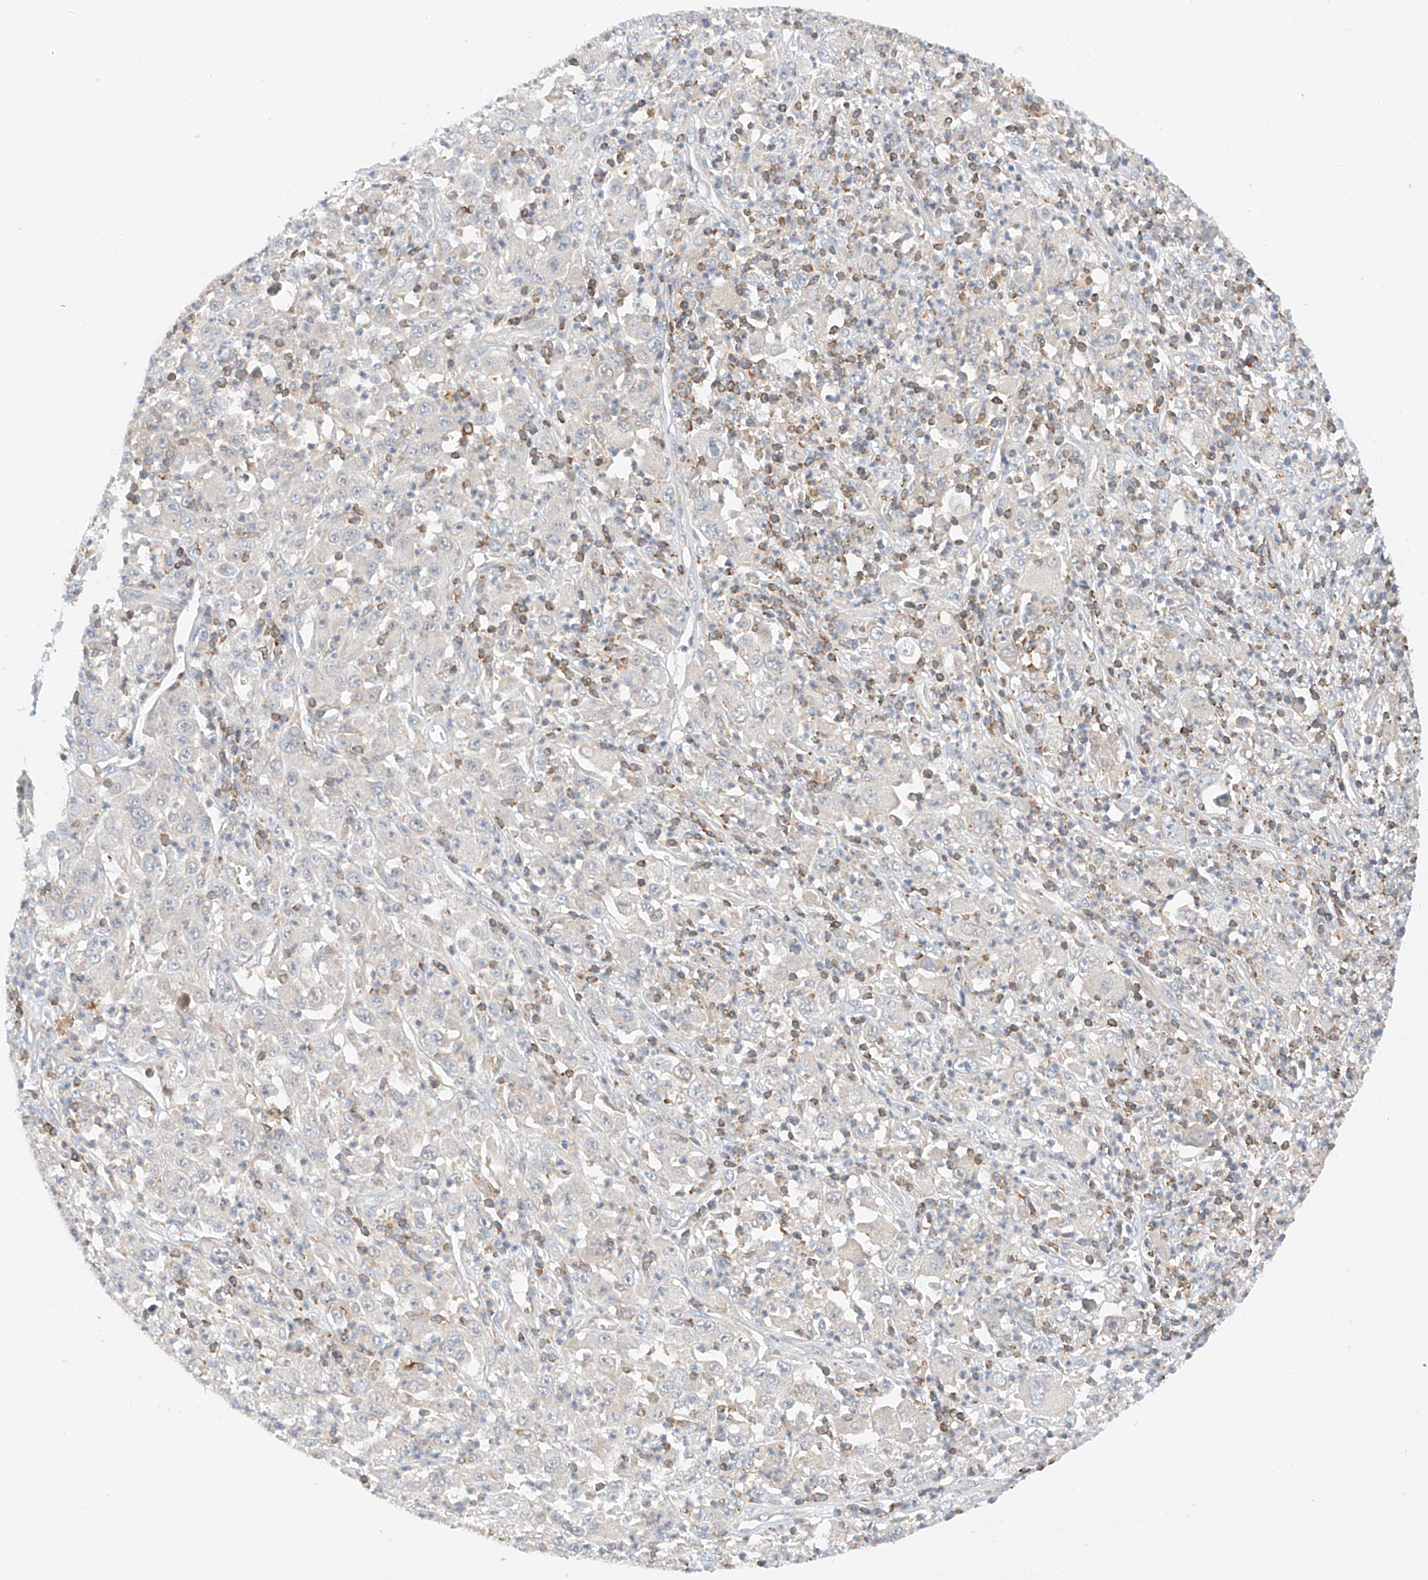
{"staining": {"intensity": "negative", "quantity": "none", "location": "none"}, "tissue": "melanoma", "cell_type": "Tumor cells", "image_type": "cancer", "snomed": [{"axis": "morphology", "description": "Malignant melanoma, Metastatic site"}, {"axis": "topography", "description": "Skin"}], "caption": "Immunohistochemical staining of melanoma shows no significant staining in tumor cells.", "gene": "MFN2", "patient": {"sex": "female", "age": 56}}